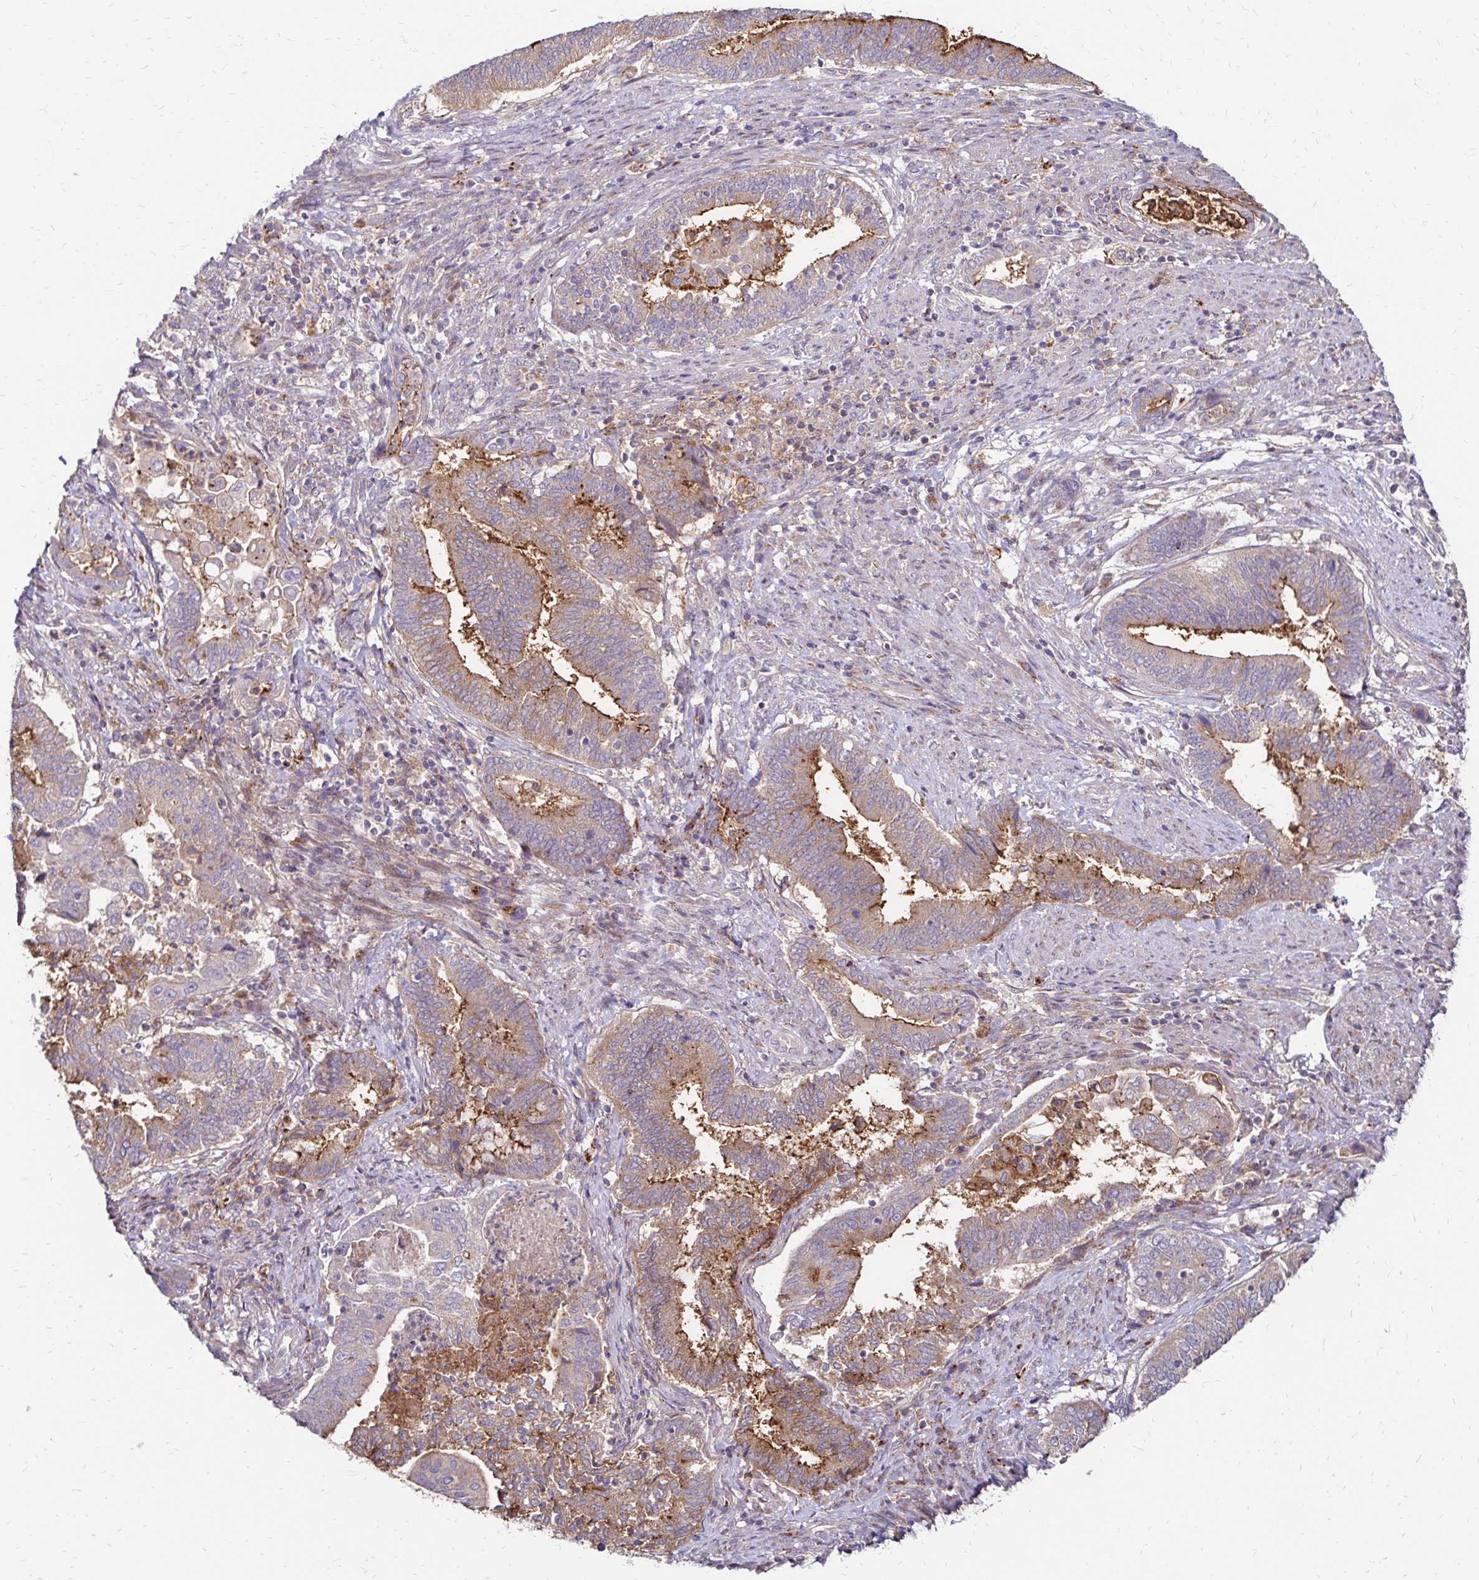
{"staining": {"intensity": "moderate", "quantity": "25%-75%", "location": "cytoplasmic/membranous"}, "tissue": "endometrial cancer", "cell_type": "Tumor cells", "image_type": "cancer", "snomed": [{"axis": "morphology", "description": "Adenocarcinoma, NOS"}, {"axis": "topography", "description": "Endometrium"}], "caption": "A brown stain highlights moderate cytoplasmic/membranous positivity of a protein in human adenocarcinoma (endometrial) tumor cells.", "gene": "IDUA", "patient": {"sex": "female", "age": 65}}